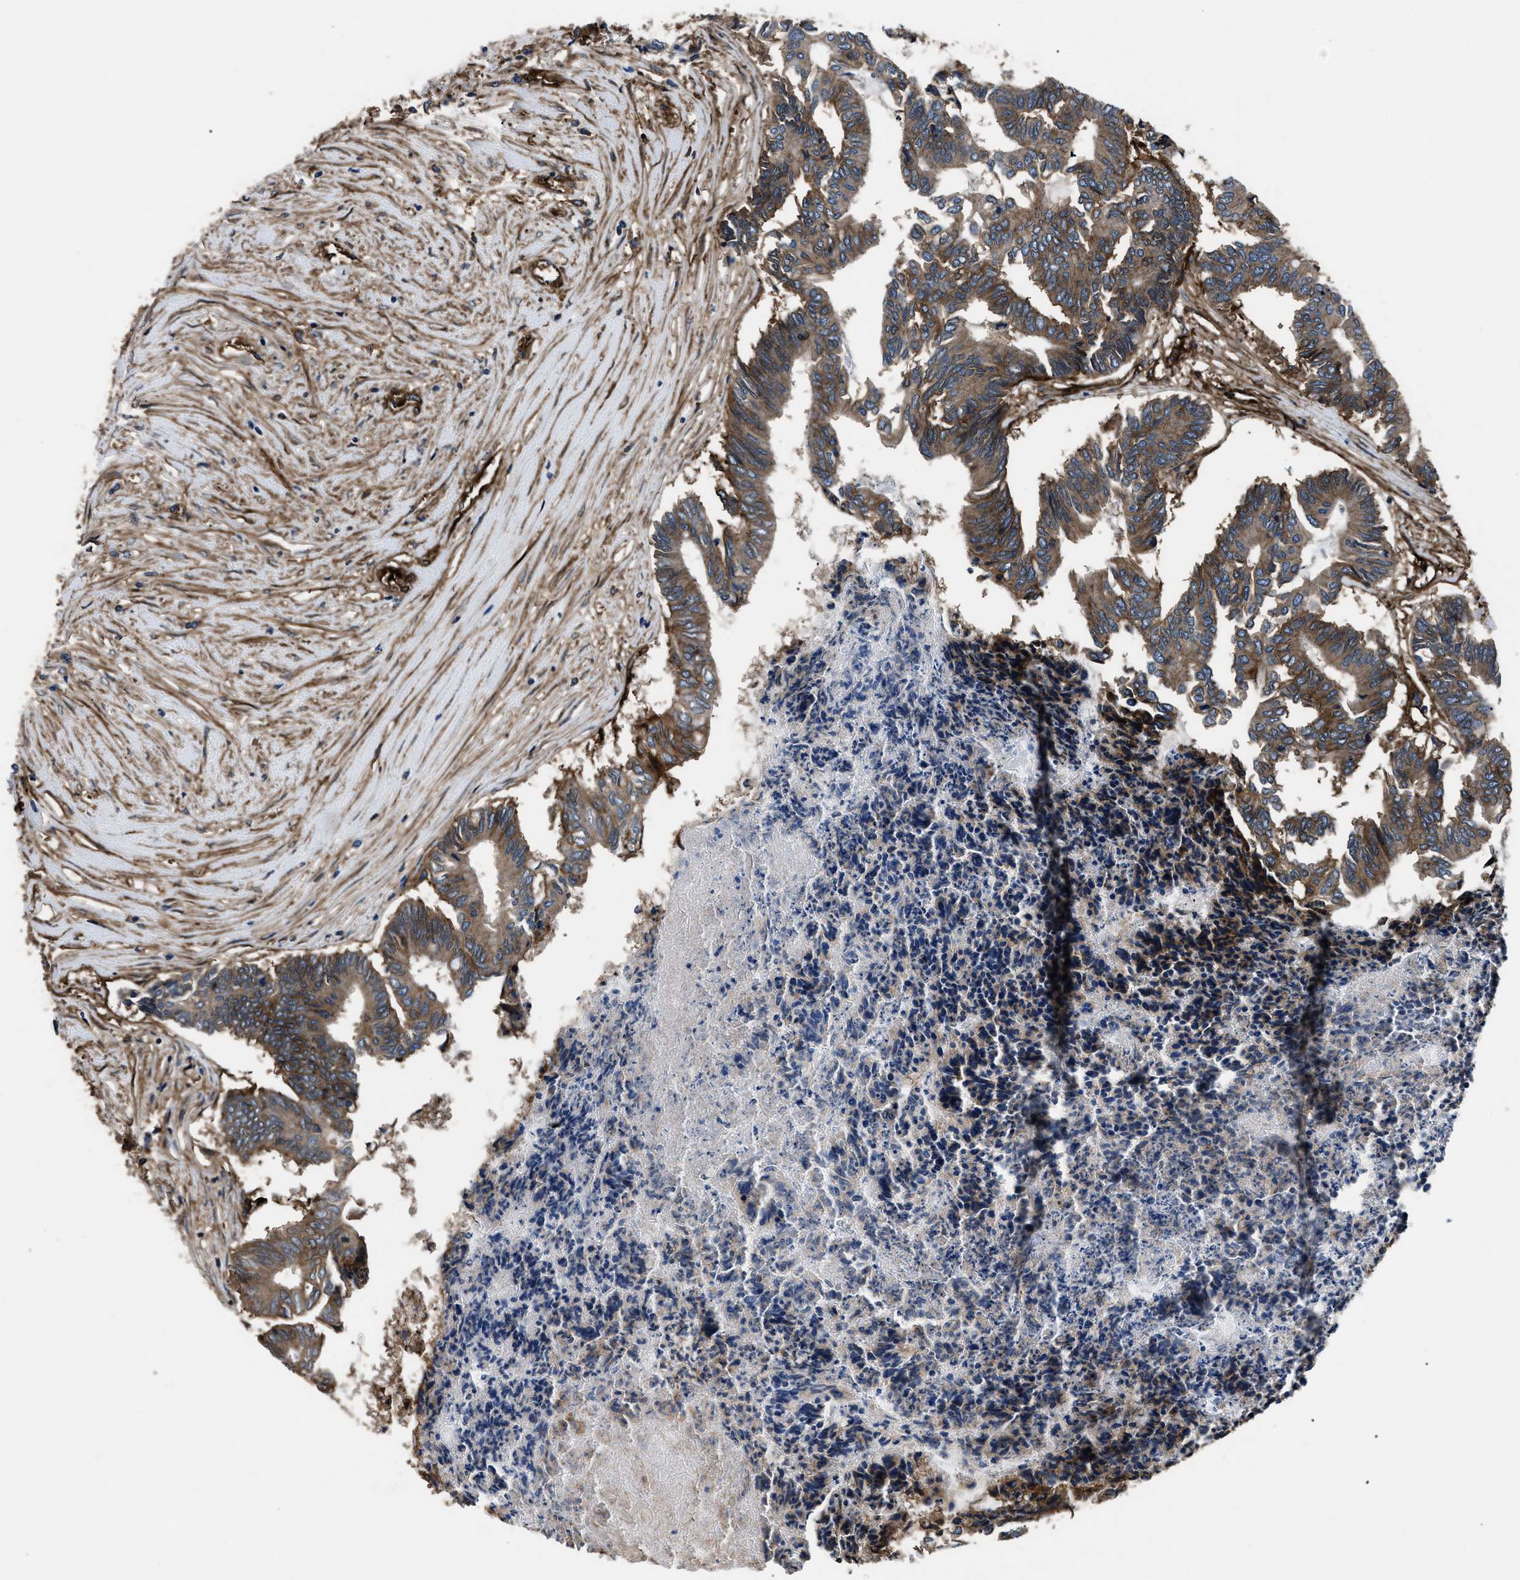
{"staining": {"intensity": "moderate", "quantity": ">75%", "location": "cytoplasmic/membranous"}, "tissue": "colorectal cancer", "cell_type": "Tumor cells", "image_type": "cancer", "snomed": [{"axis": "morphology", "description": "Adenocarcinoma, NOS"}, {"axis": "topography", "description": "Rectum"}], "caption": "This micrograph reveals IHC staining of colorectal adenocarcinoma, with medium moderate cytoplasmic/membranous staining in about >75% of tumor cells.", "gene": "CD276", "patient": {"sex": "male", "age": 63}}